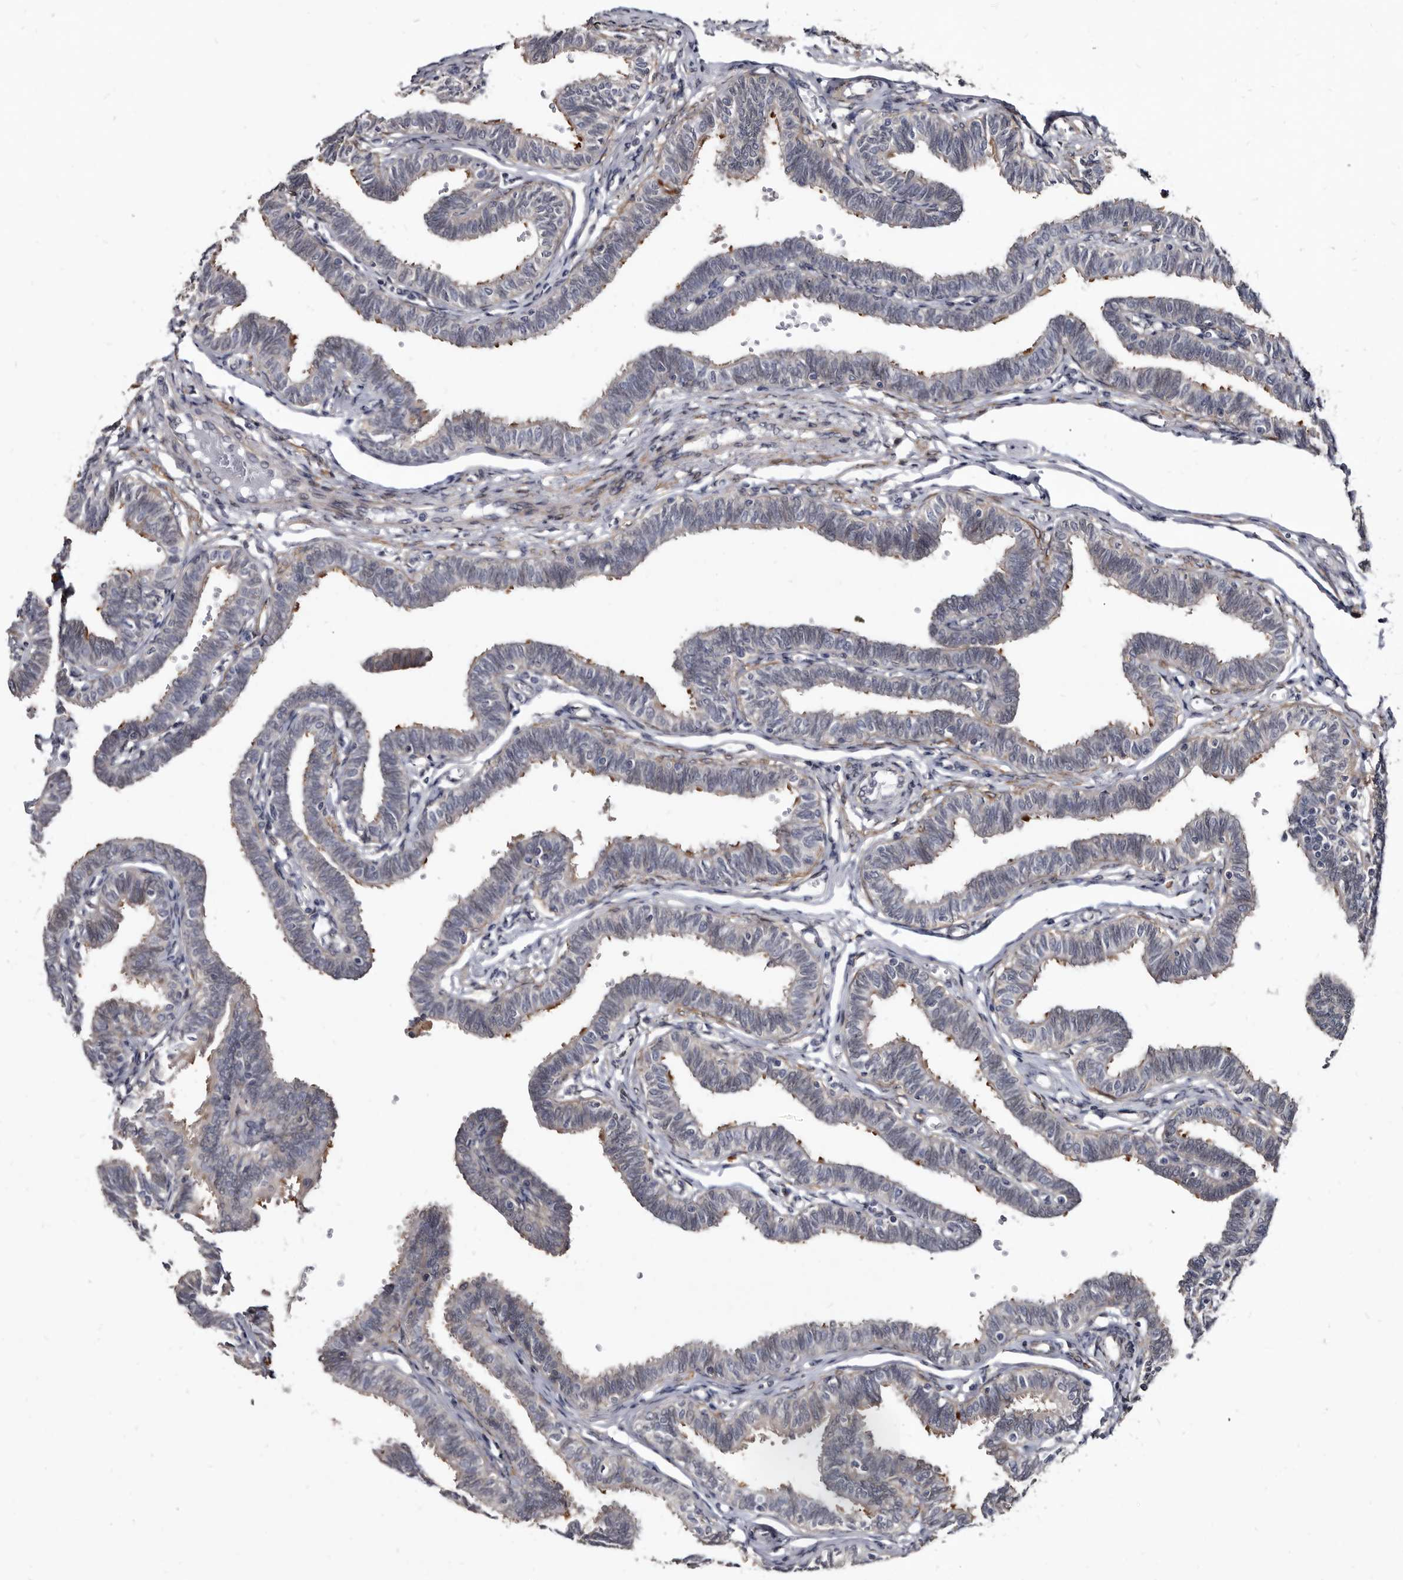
{"staining": {"intensity": "moderate", "quantity": "<25%", "location": "cytoplasmic/membranous"}, "tissue": "fallopian tube", "cell_type": "Glandular cells", "image_type": "normal", "snomed": [{"axis": "morphology", "description": "Normal tissue, NOS"}, {"axis": "topography", "description": "Fallopian tube"}, {"axis": "topography", "description": "Ovary"}], "caption": "Protein analysis of normal fallopian tube exhibits moderate cytoplasmic/membranous staining in approximately <25% of glandular cells.", "gene": "PROM1", "patient": {"sex": "female", "age": 23}}